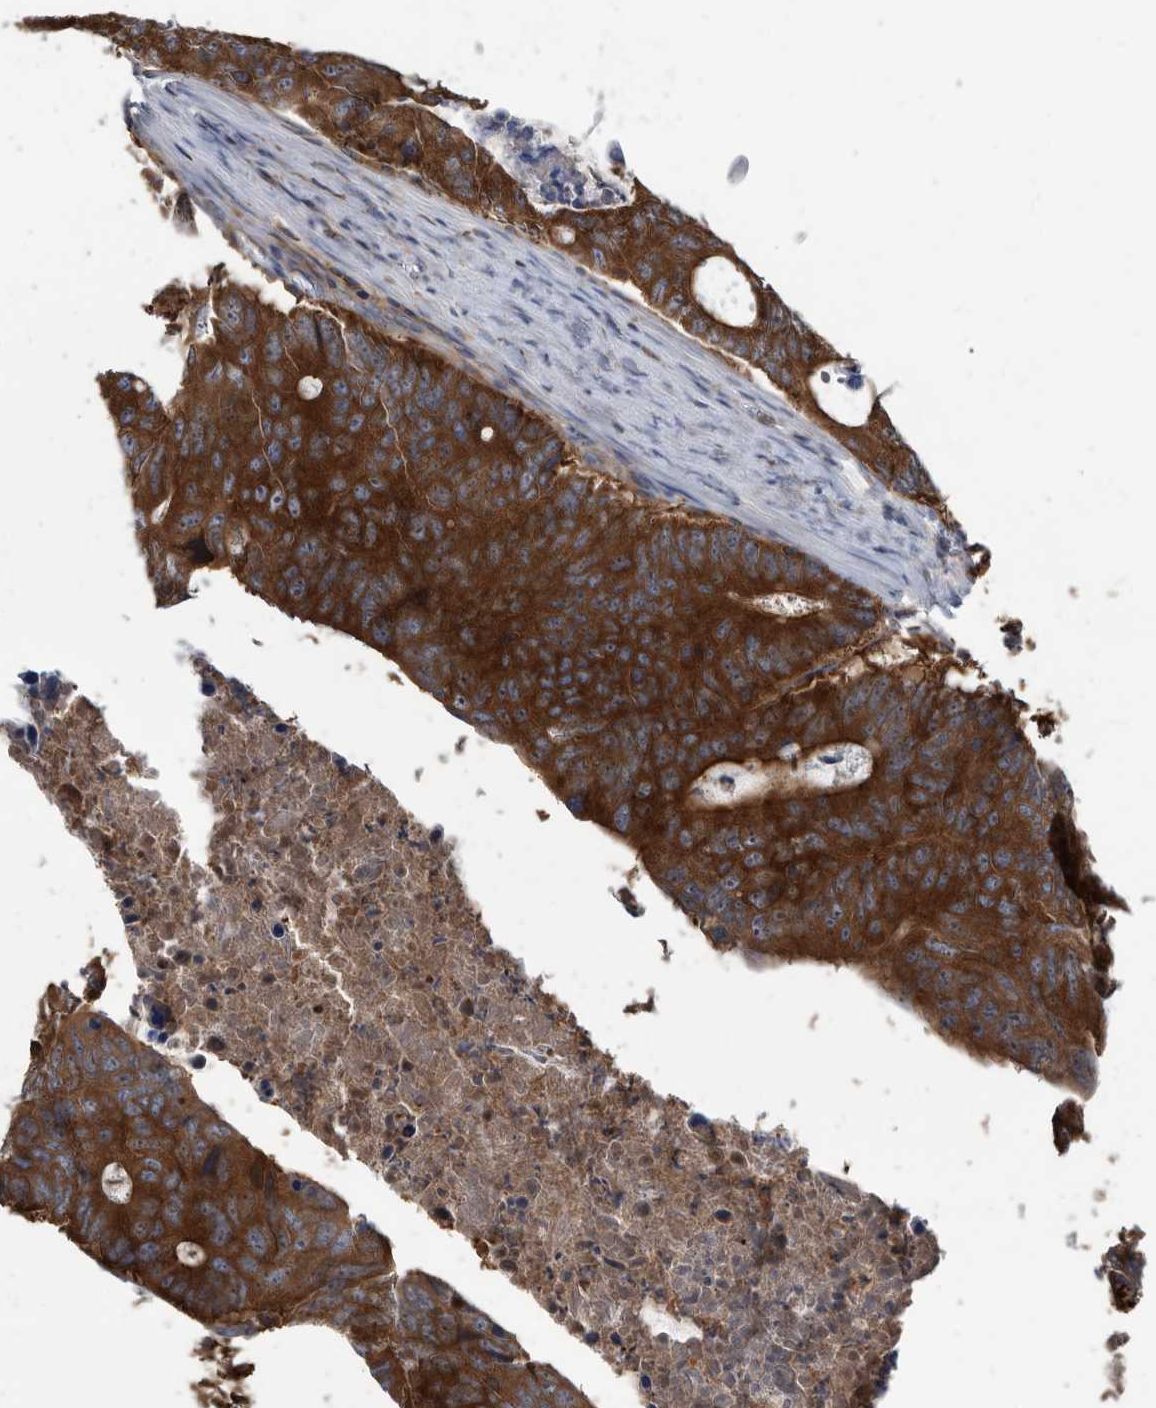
{"staining": {"intensity": "strong", "quantity": ">75%", "location": "cytoplasmic/membranous"}, "tissue": "colorectal cancer", "cell_type": "Tumor cells", "image_type": "cancer", "snomed": [{"axis": "morphology", "description": "Adenocarcinoma, NOS"}, {"axis": "topography", "description": "Colon"}], "caption": "IHC (DAB) staining of adenocarcinoma (colorectal) displays strong cytoplasmic/membranous protein staining in approximately >75% of tumor cells. (brown staining indicates protein expression, while blue staining denotes nuclei).", "gene": "APEH", "patient": {"sex": "male", "age": 87}}